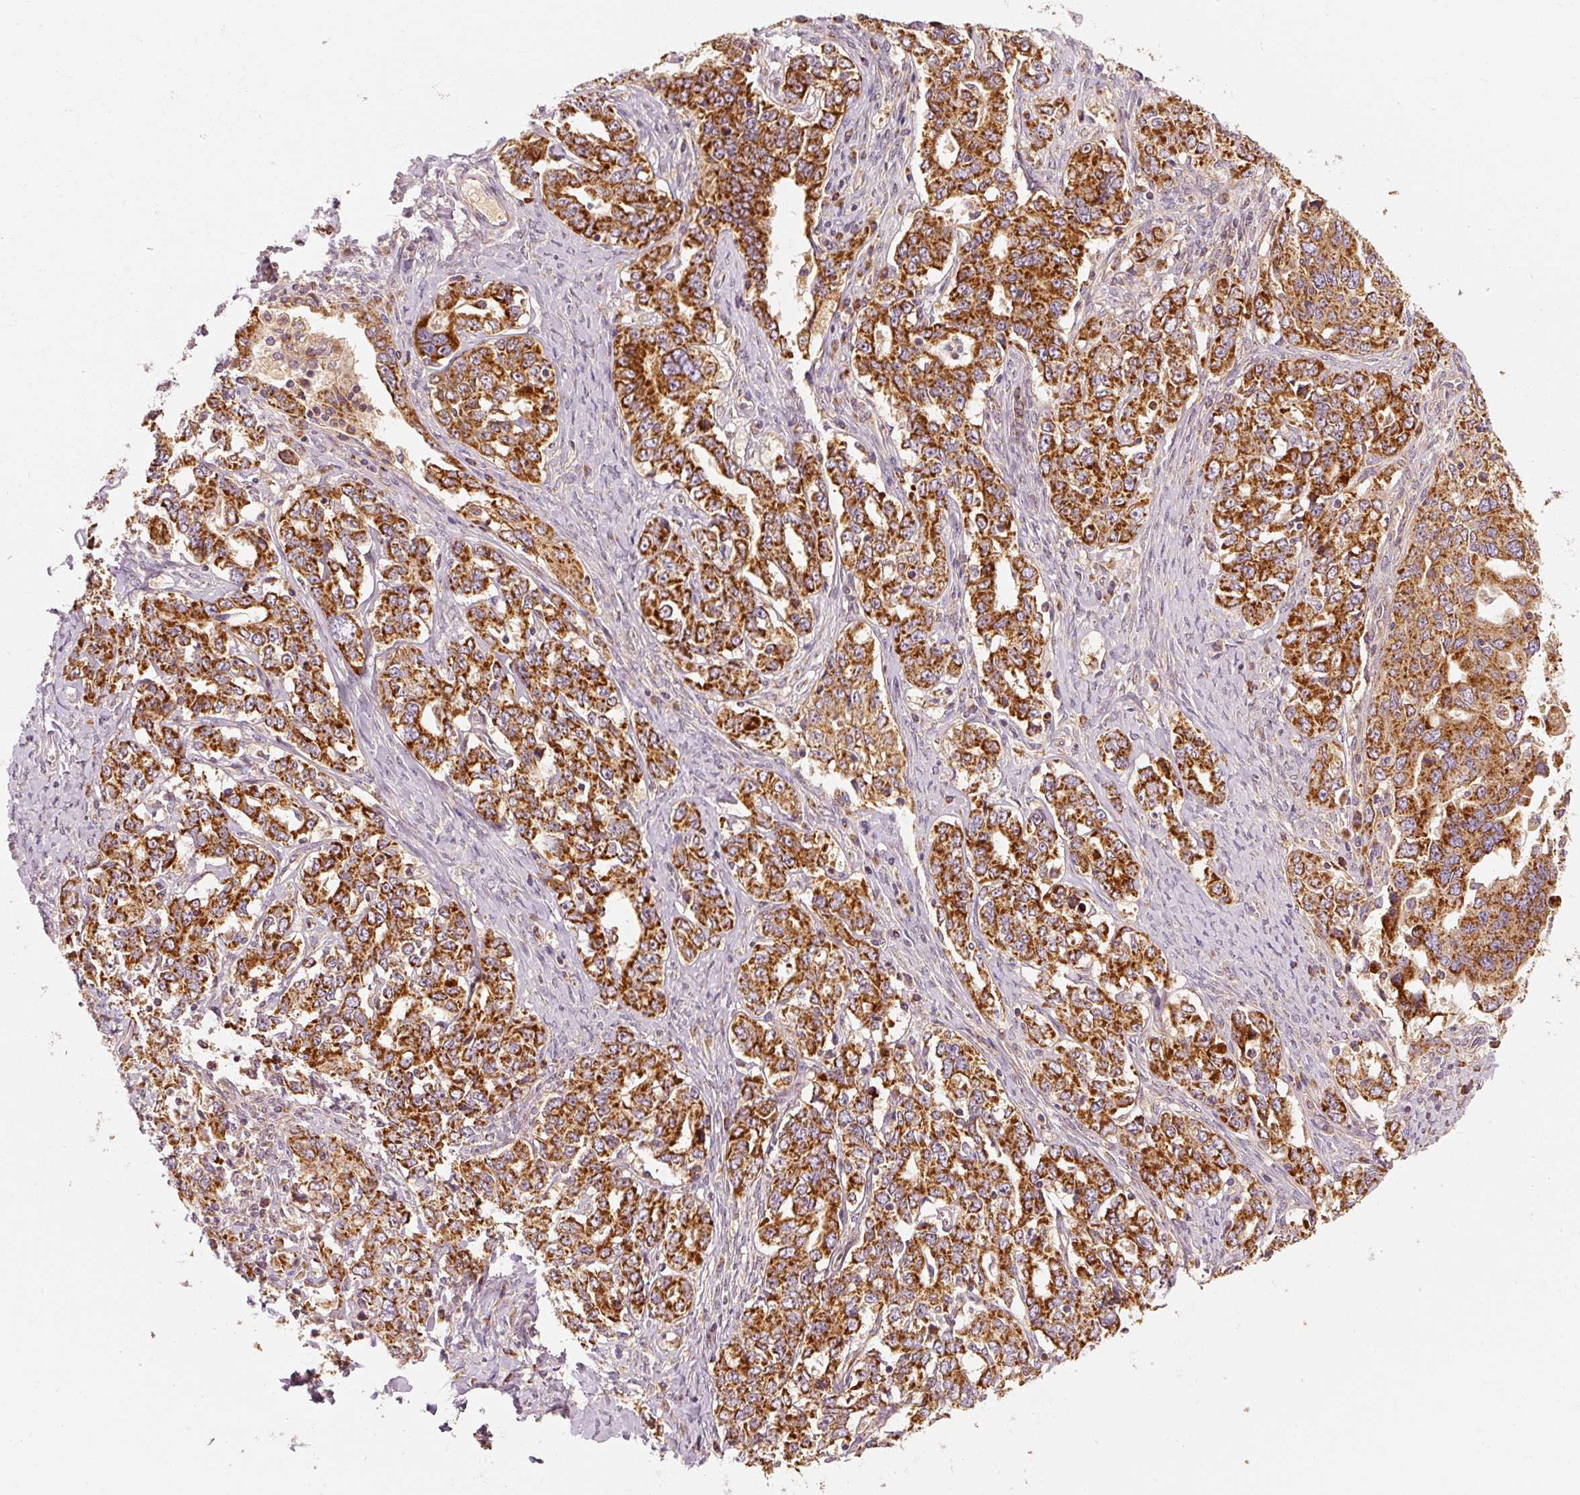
{"staining": {"intensity": "strong", "quantity": ">75%", "location": "cytoplasmic/membranous"}, "tissue": "ovarian cancer", "cell_type": "Tumor cells", "image_type": "cancer", "snomed": [{"axis": "morphology", "description": "Carcinoma, endometroid"}, {"axis": "topography", "description": "Ovary"}], "caption": "A high amount of strong cytoplasmic/membranous staining is appreciated in about >75% of tumor cells in ovarian cancer (endometroid carcinoma) tissue.", "gene": "TOMM40", "patient": {"sex": "female", "age": 62}}